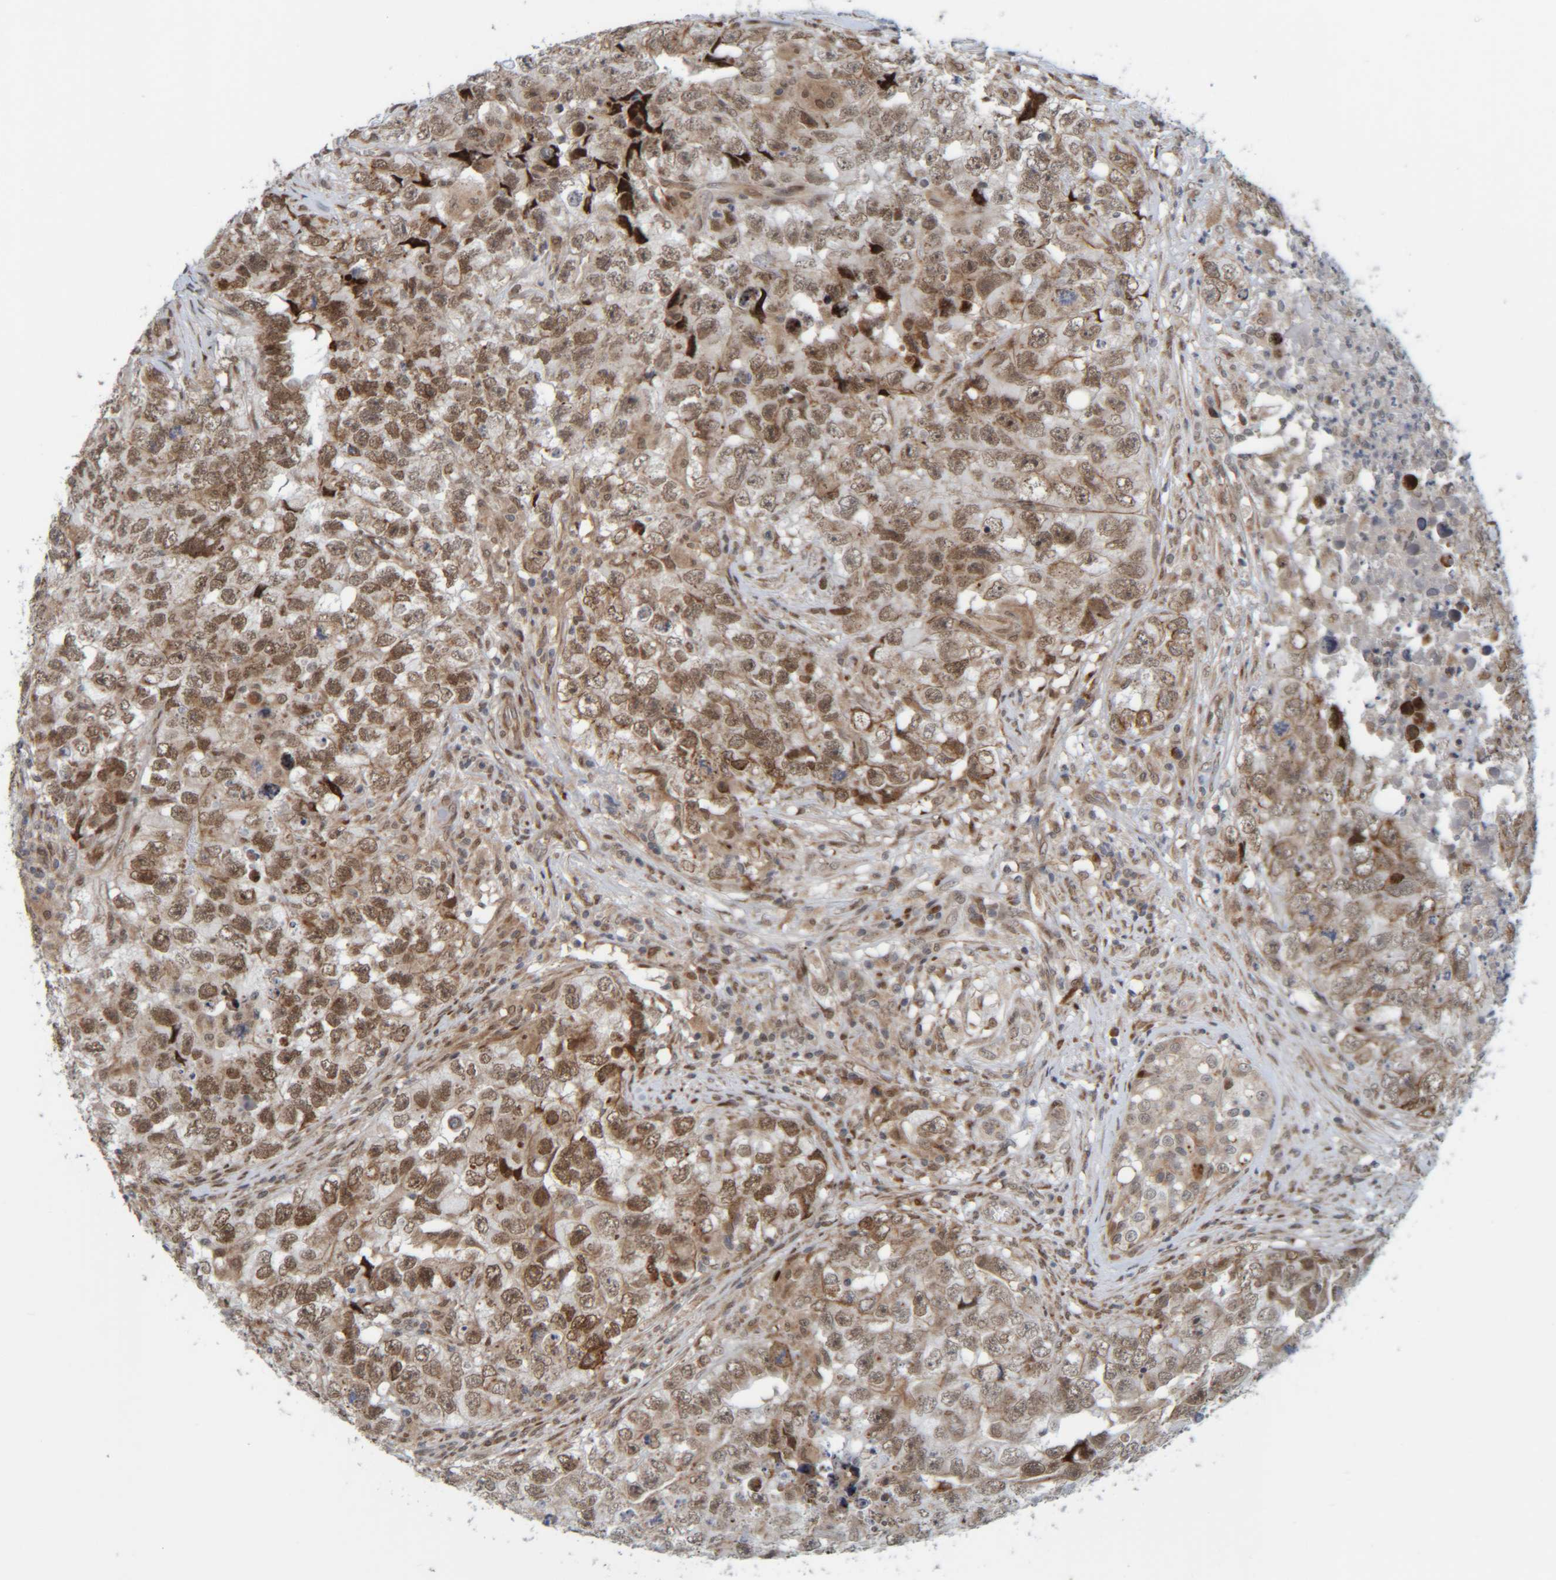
{"staining": {"intensity": "moderate", "quantity": ">75%", "location": "nuclear"}, "tissue": "testis cancer", "cell_type": "Tumor cells", "image_type": "cancer", "snomed": [{"axis": "morphology", "description": "Seminoma, NOS"}, {"axis": "morphology", "description": "Carcinoma, Embryonal, NOS"}, {"axis": "topography", "description": "Testis"}], "caption": "Approximately >75% of tumor cells in testis cancer reveal moderate nuclear protein expression as visualized by brown immunohistochemical staining.", "gene": "CCDC57", "patient": {"sex": "male", "age": 43}}